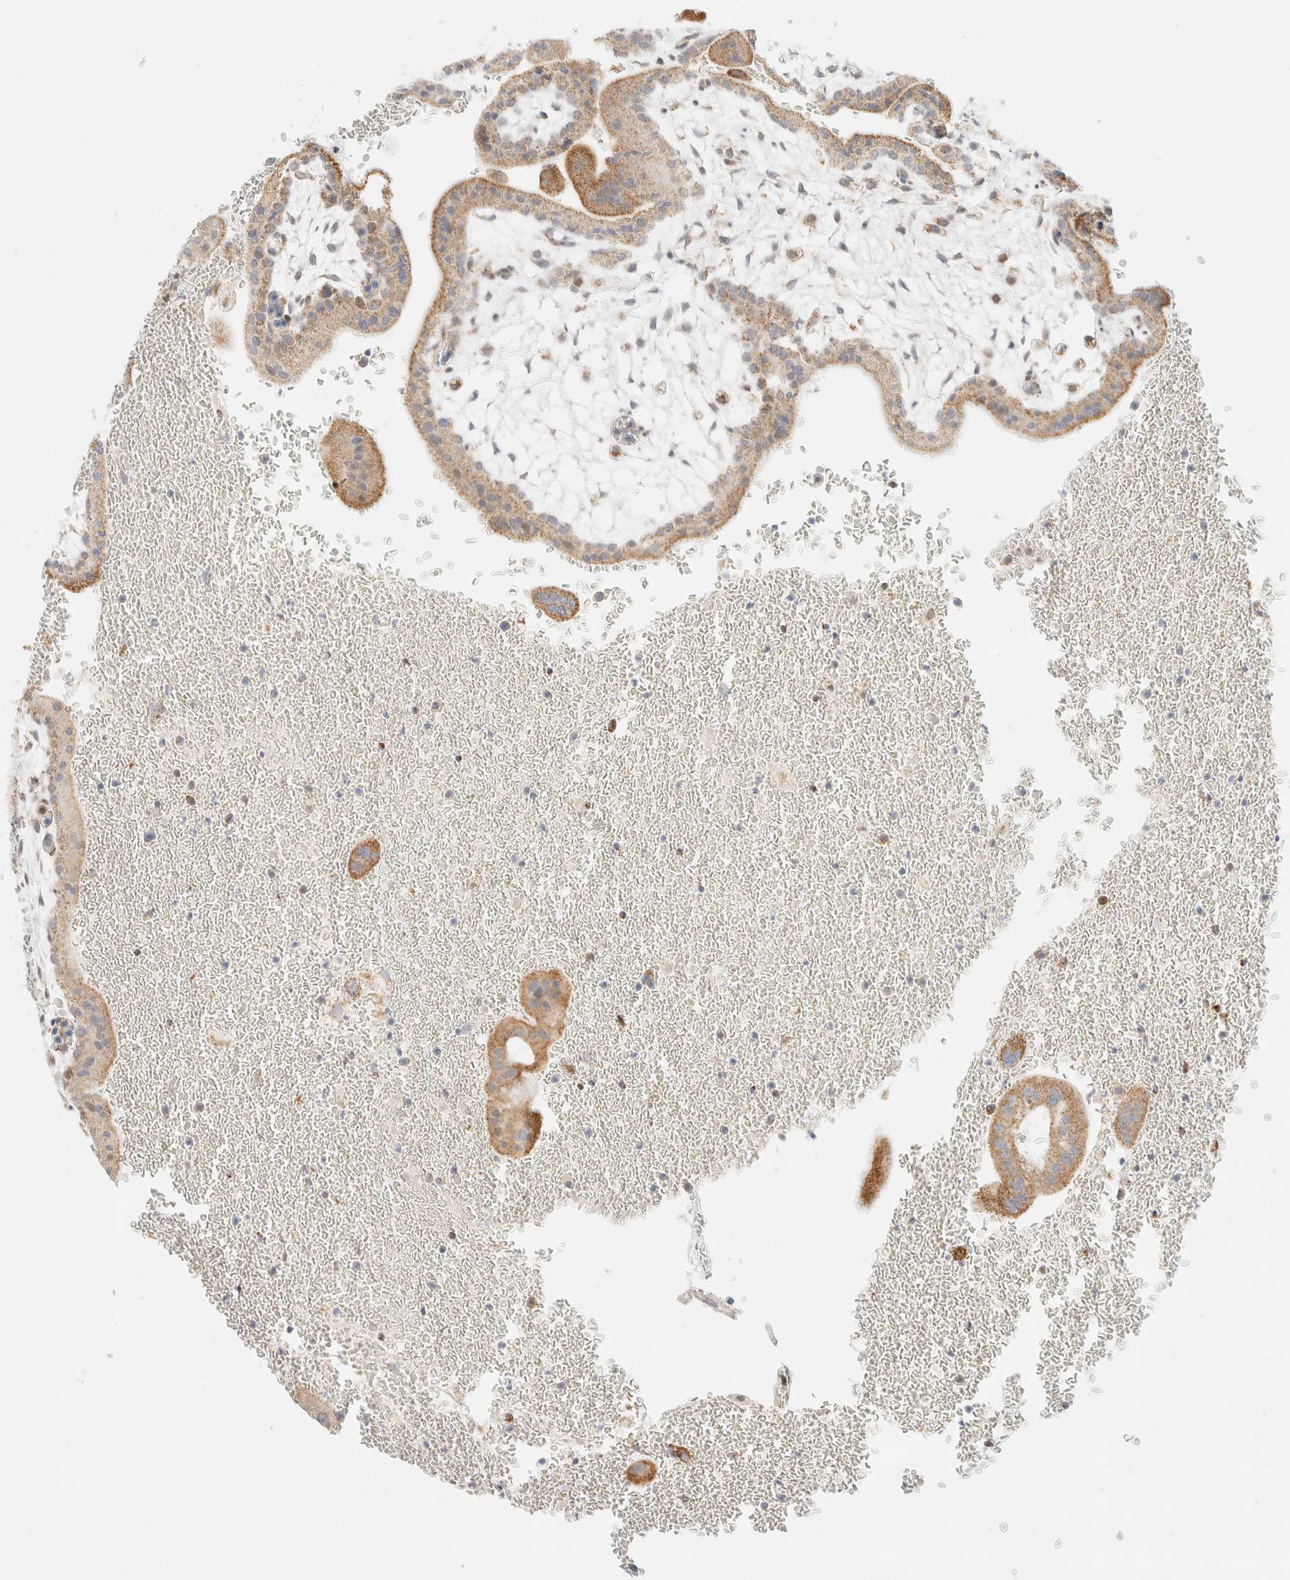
{"staining": {"intensity": "moderate", "quantity": ">75%", "location": "cytoplasmic/membranous"}, "tissue": "placenta", "cell_type": "Trophoblastic cells", "image_type": "normal", "snomed": [{"axis": "morphology", "description": "Normal tissue, NOS"}, {"axis": "topography", "description": "Placenta"}], "caption": "Protein expression analysis of unremarkable human placenta reveals moderate cytoplasmic/membranous staining in about >75% of trophoblastic cells. (DAB (3,3'-diaminobenzidine) = brown stain, brightfield microscopy at high magnification).", "gene": "PPM1K", "patient": {"sex": "female", "age": 35}}